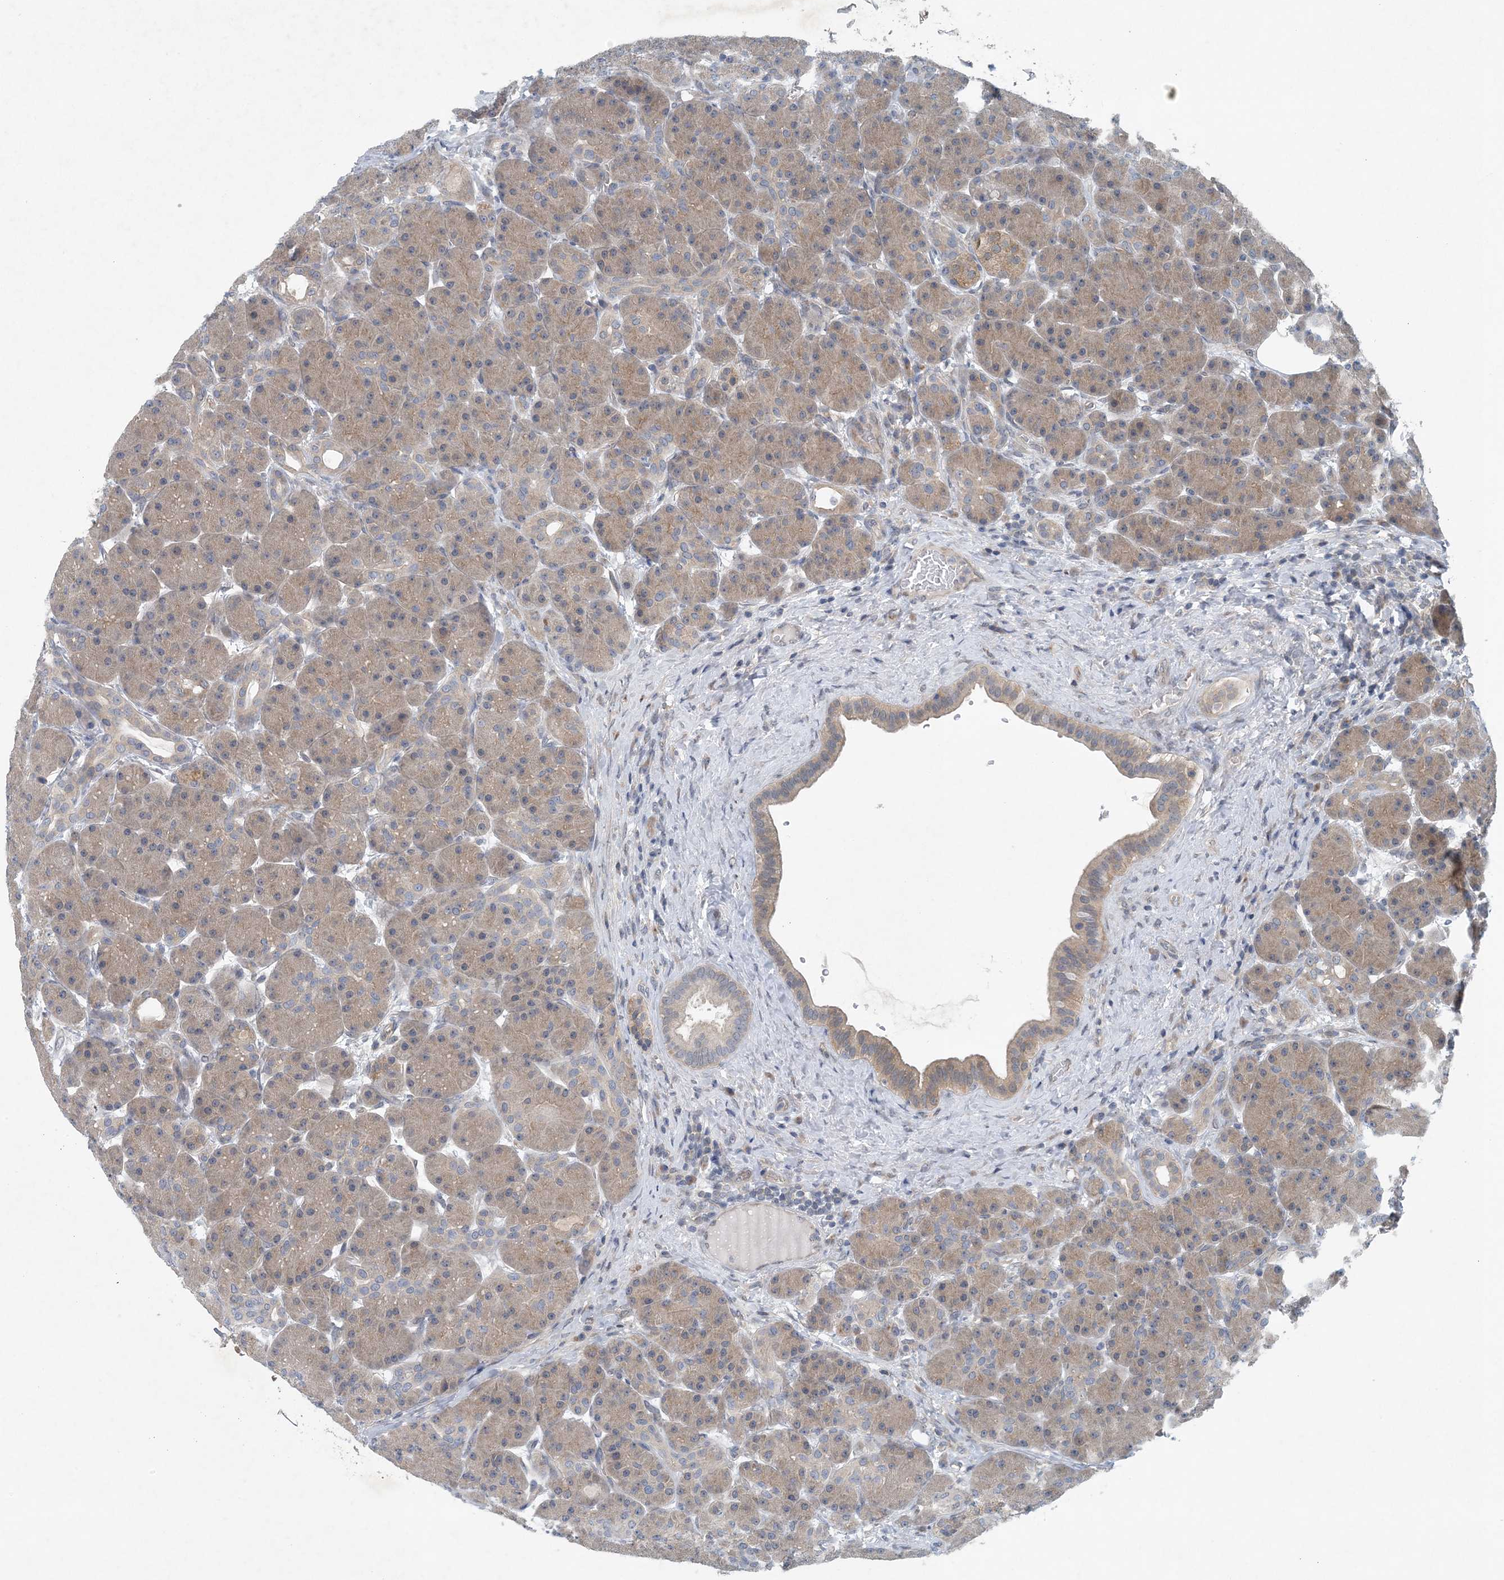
{"staining": {"intensity": "moderate", "quantity": "25%-75%", "location": "cytoplasmic/membranous"}, "tissue": "pancreas", "cell_type": "Exocrine glandular cells", "image_type": "normal", "snomed": [{"axis": "morphology", "description": "Normal tissue, NOS"}, {"axis": "topography", "description": "Pancreas"}], "caption": "Protein staining of normal pancreas demonstrates moderate cytoplasmic/membranous expression in about 25%-75% of exocrine glandular cells.", "gene": "HIKESHI", "patient": {"sex": "male", "age": 63}}